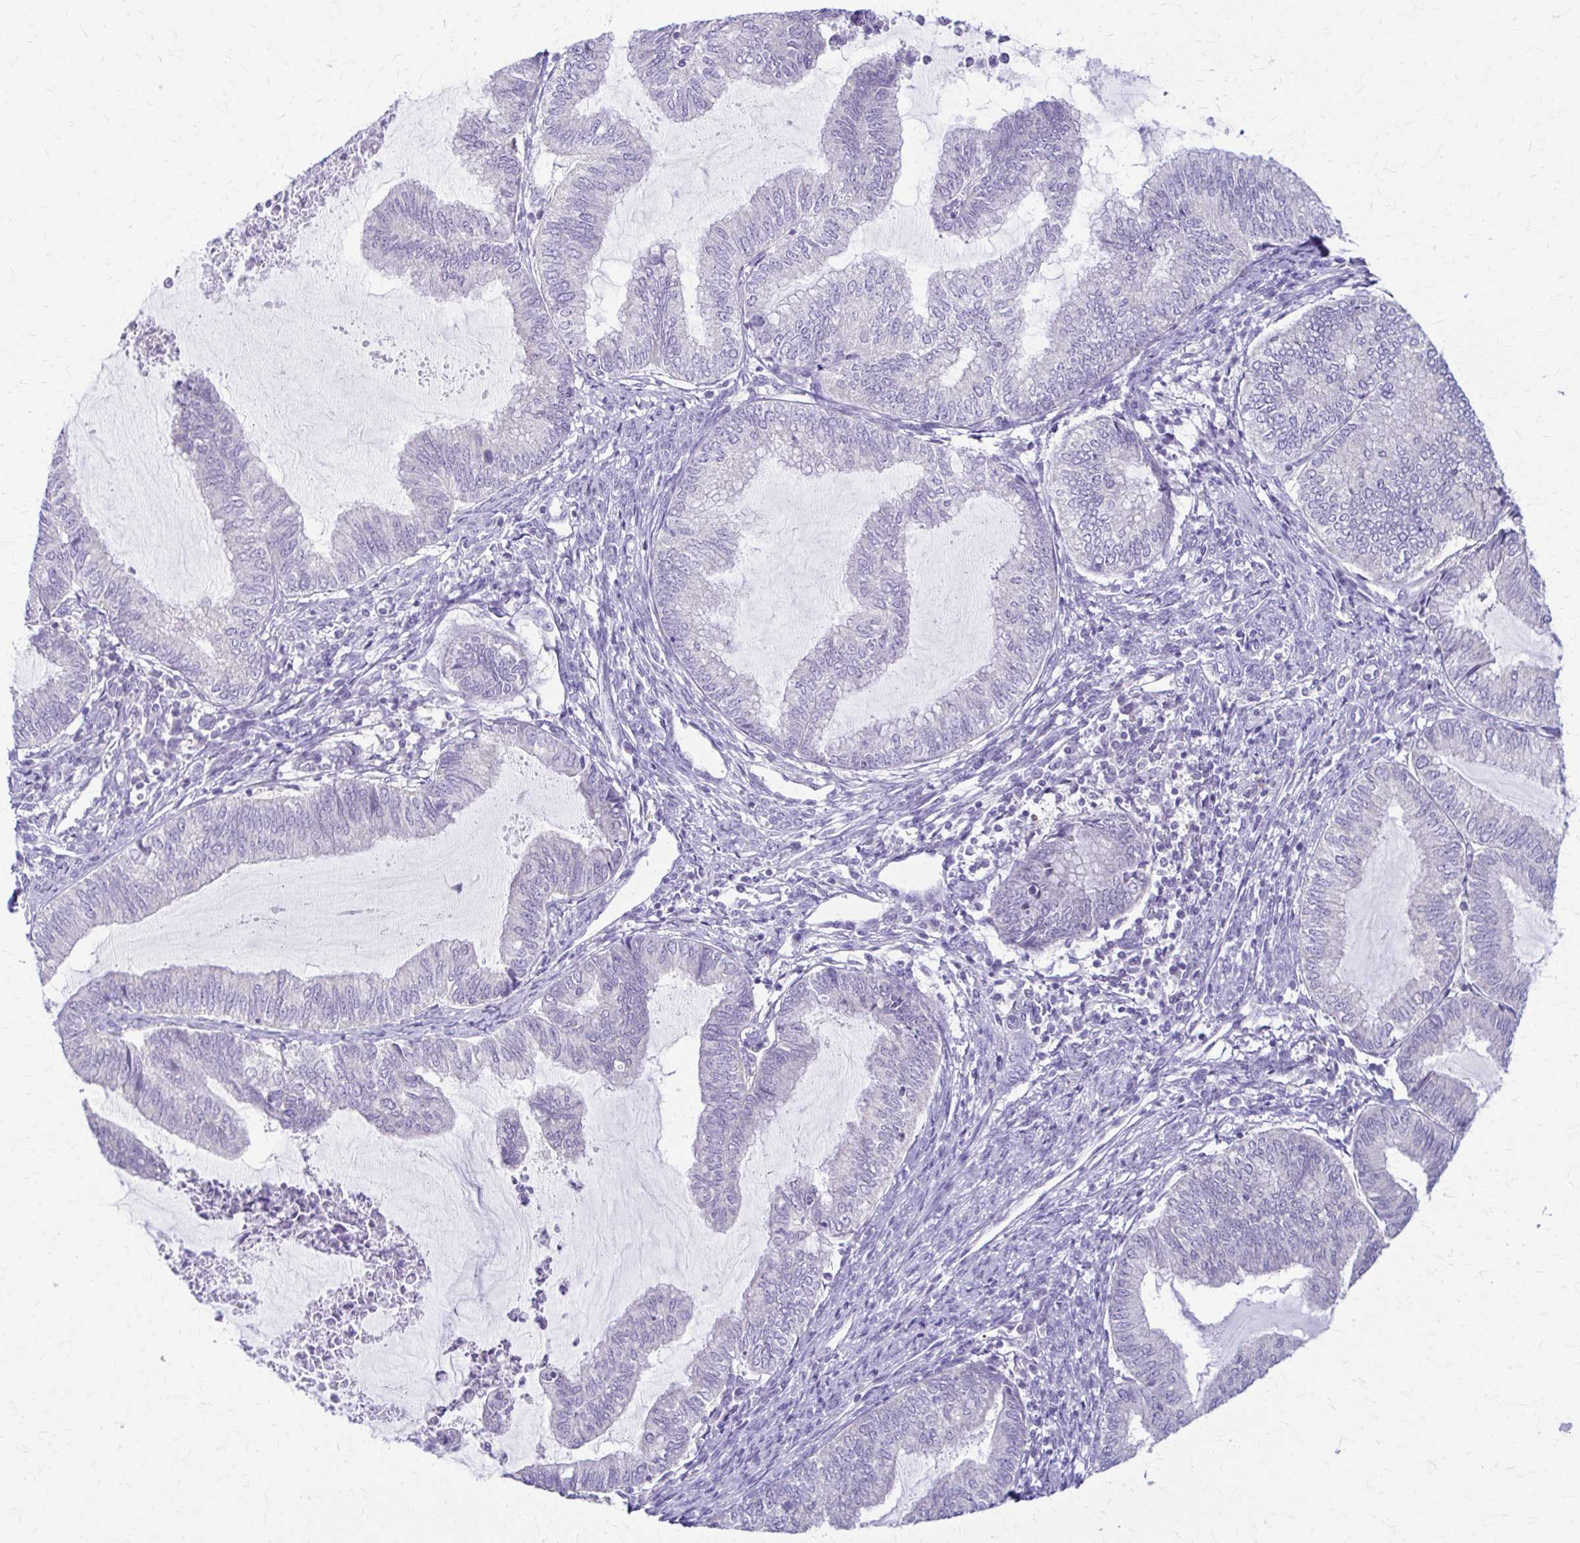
{"staining": {"intensity": "negative", "quantity": "none", "location": "none"}, "tissue": "endometrial cancer", "cell_type": "Tumor cells", "image_type": "cancer", "snomed": [{"axis": "morphology", "description": "Adenocarcinoma, NOS"}, {"axis": "topography", "description": "Endometrium"}], "caption": "Immunohistochemistry (IHC) histopathology image of endometrial cancer (adenocarcinoma) stained for a protein (brown), which reveals no expression in tumor cells.", "gene": "PIK3AP1", "patient": {"sex": "female", "age": 79}}